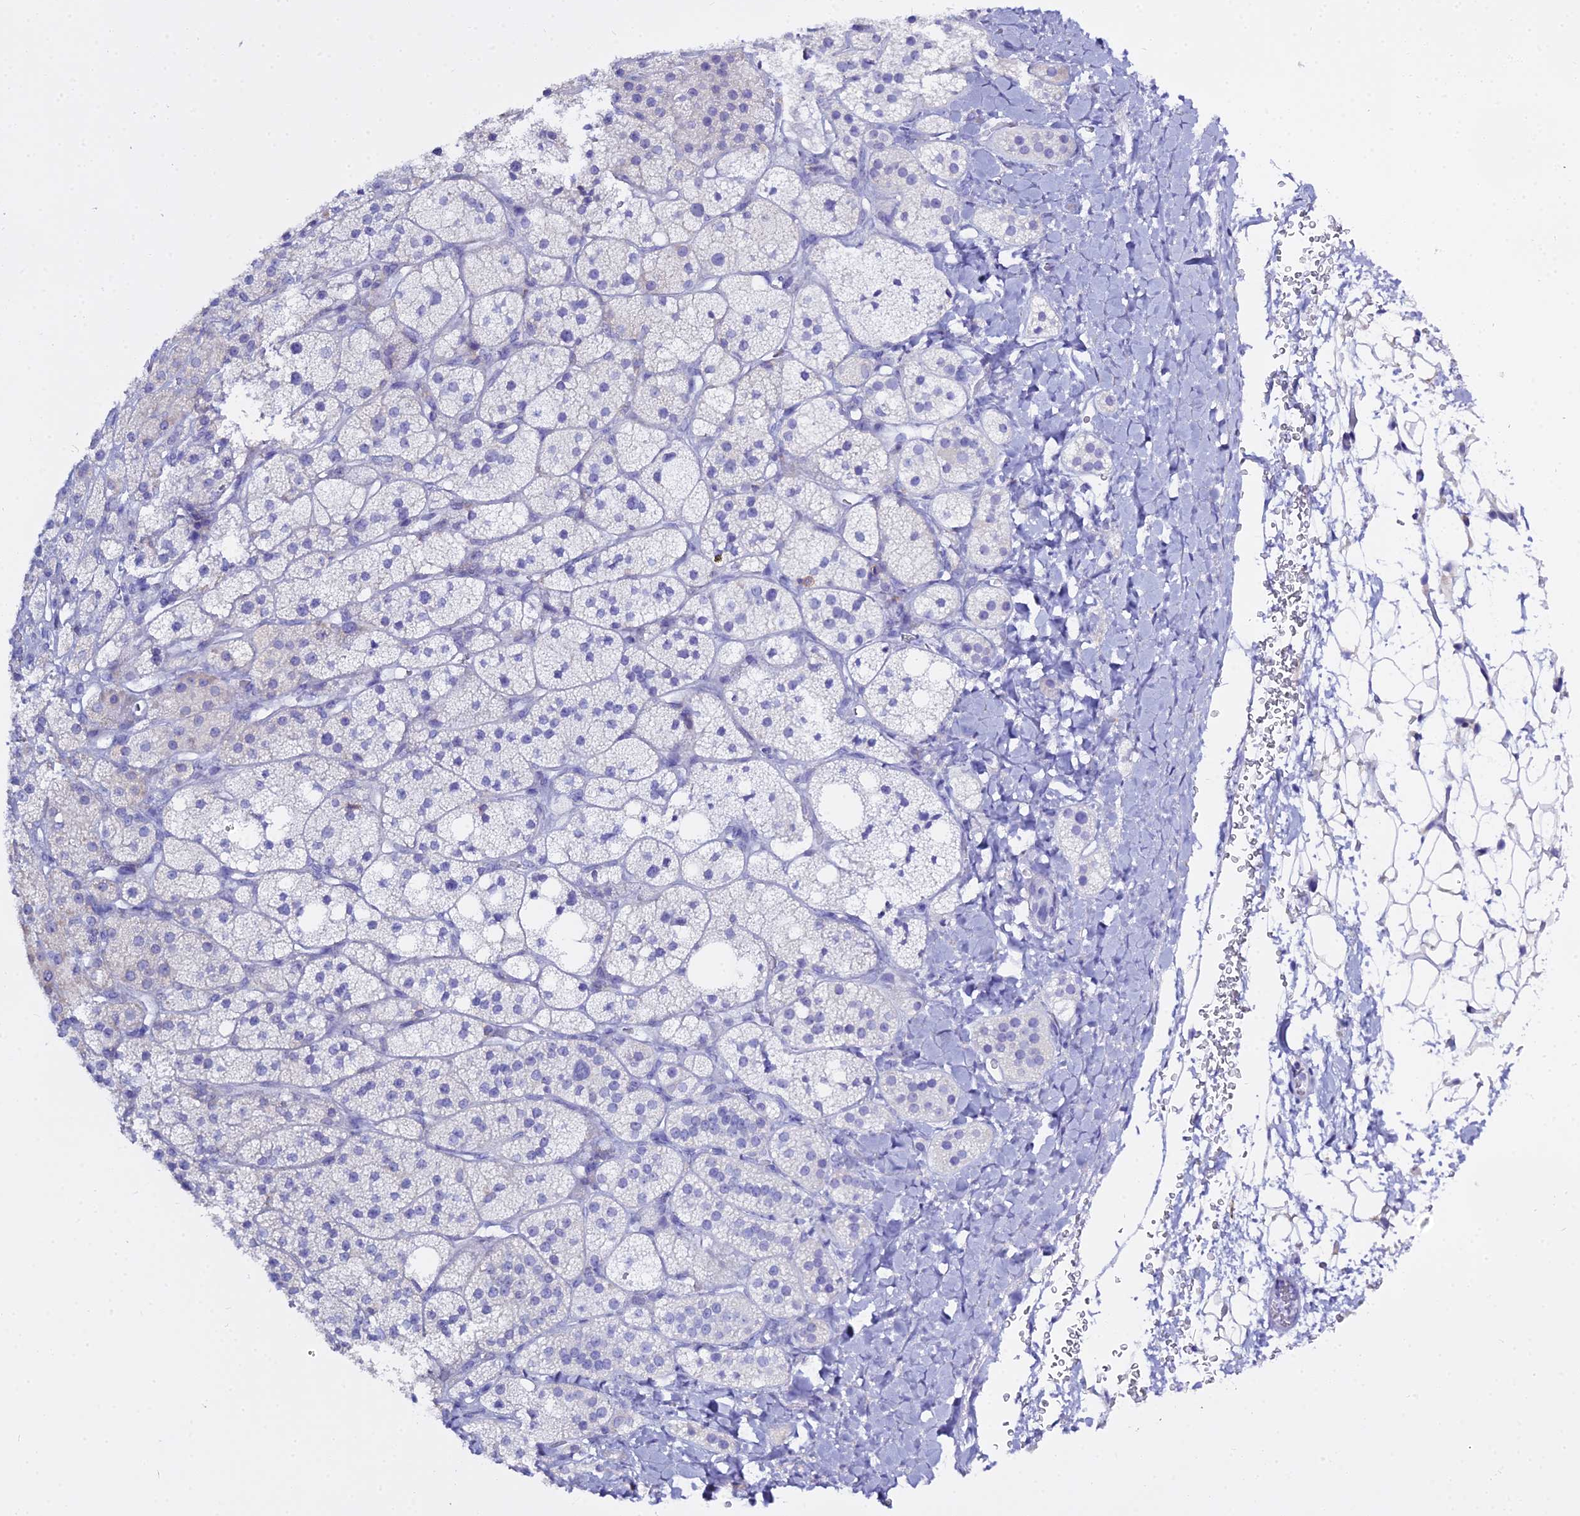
{"staining": {"intensity": "negative", "quantity": "none", "location": "none"}, "tissue": "adrenal gland", "cell_type": "Glandular cells", "image_type": "normal", "snomed": [{"axis": "morphology", "description": "Normal tissue, NOS"}, {"axis": "topography", "description": "Adrenal gland"}], "caption": "This is an immunohistochemistry (IHC) image of normal human adrenal gland. There is no positivity in glandular cells.", "gene": "CD5", "patient": {"sex": "male", "age": 61}}